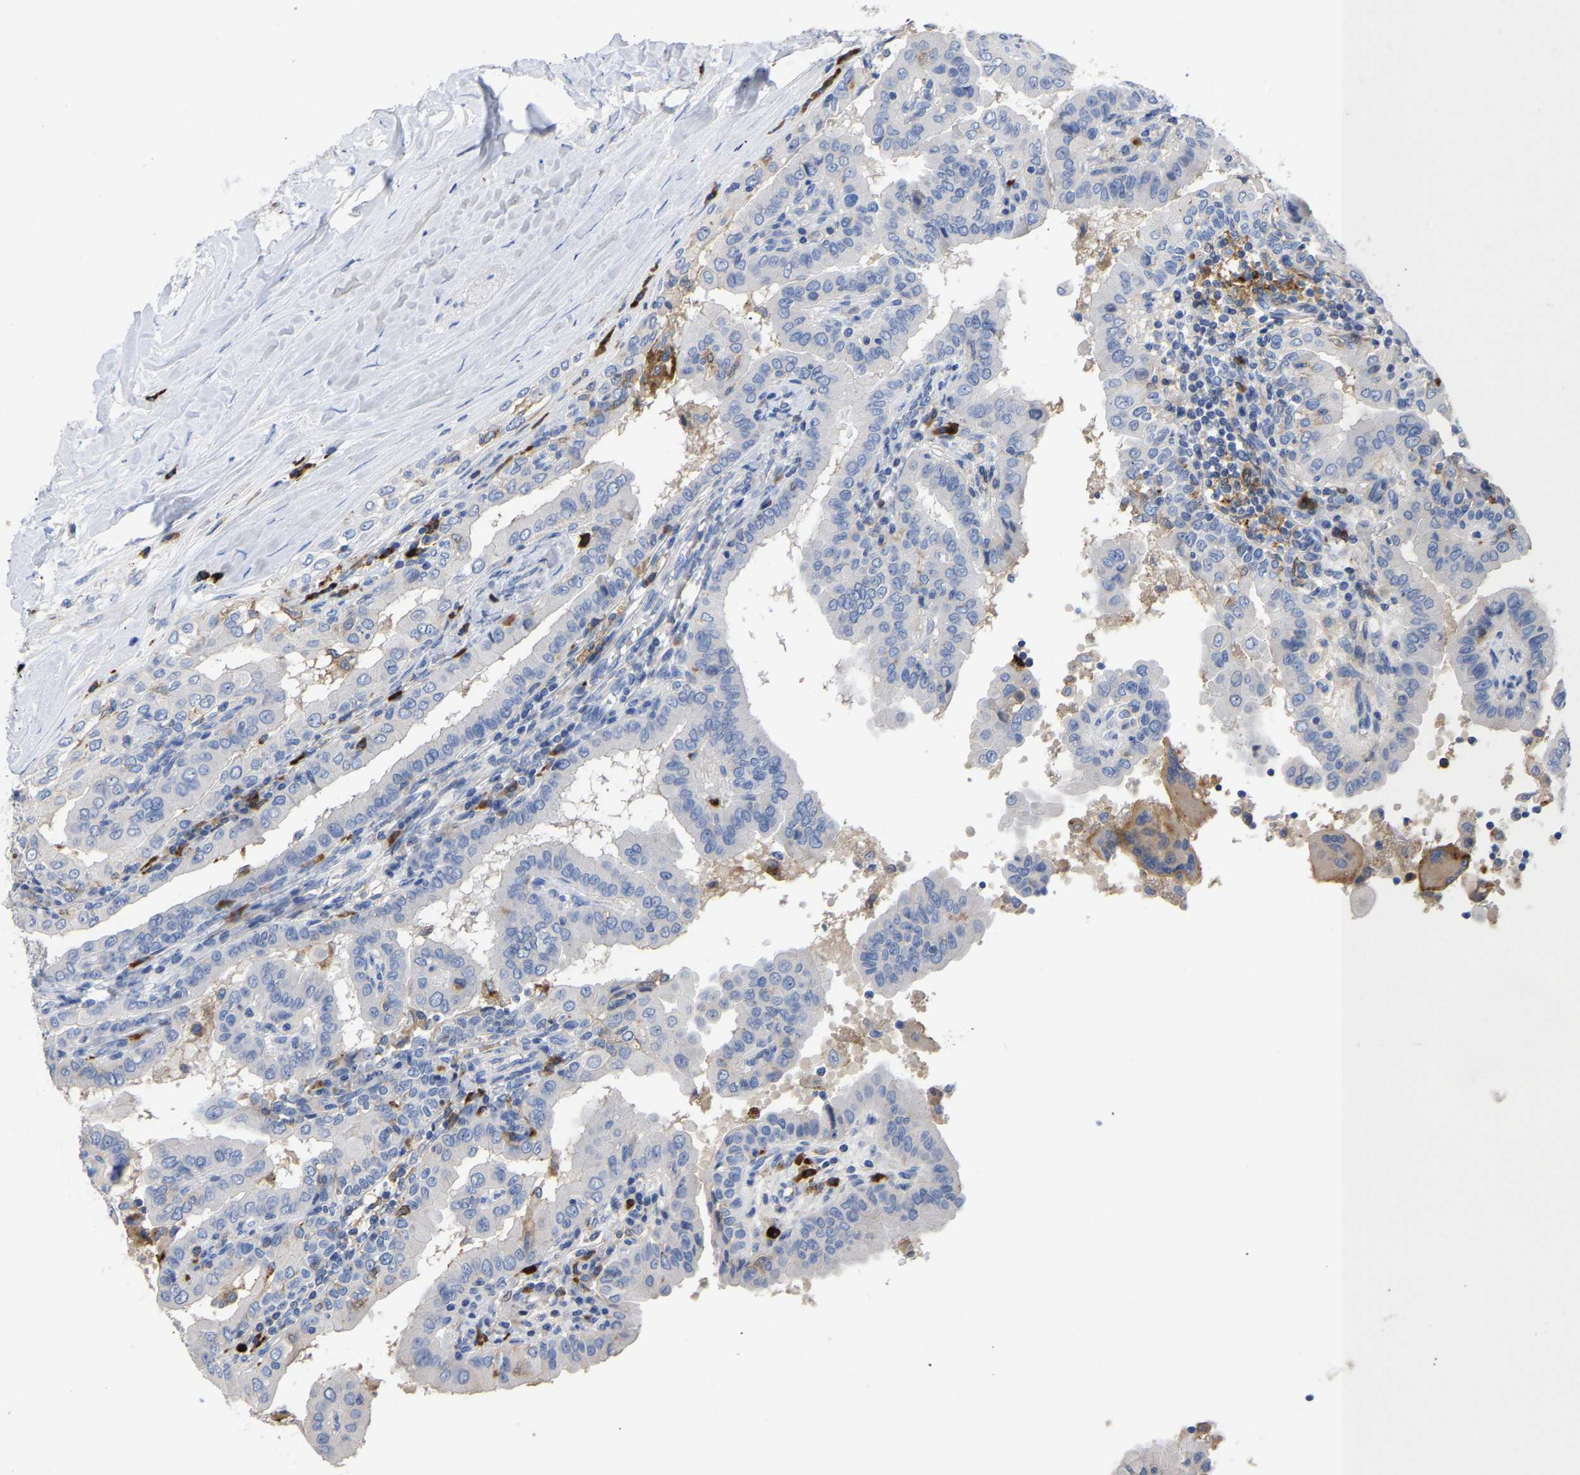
{"staining": {"intensity": "negative", "quantity": "none", "location": "none"}, "tissue": "thyroid cancer", "cell_type": "Tumor cells", "image_type": "cancer", "snomed": [{"axis": "morphology", "description": "Papillary adenocarcinoma, NOS"}, {"axis": "topography", "description": "Thyroid gland"}], "caption": "Thyroid cancer (papillary adenocarcinoma) was stained to show a protein in brown. There is no significant staining in tumor cells.", "gene": "FGF18", "patient": {"sex": "male", "age": 33}}